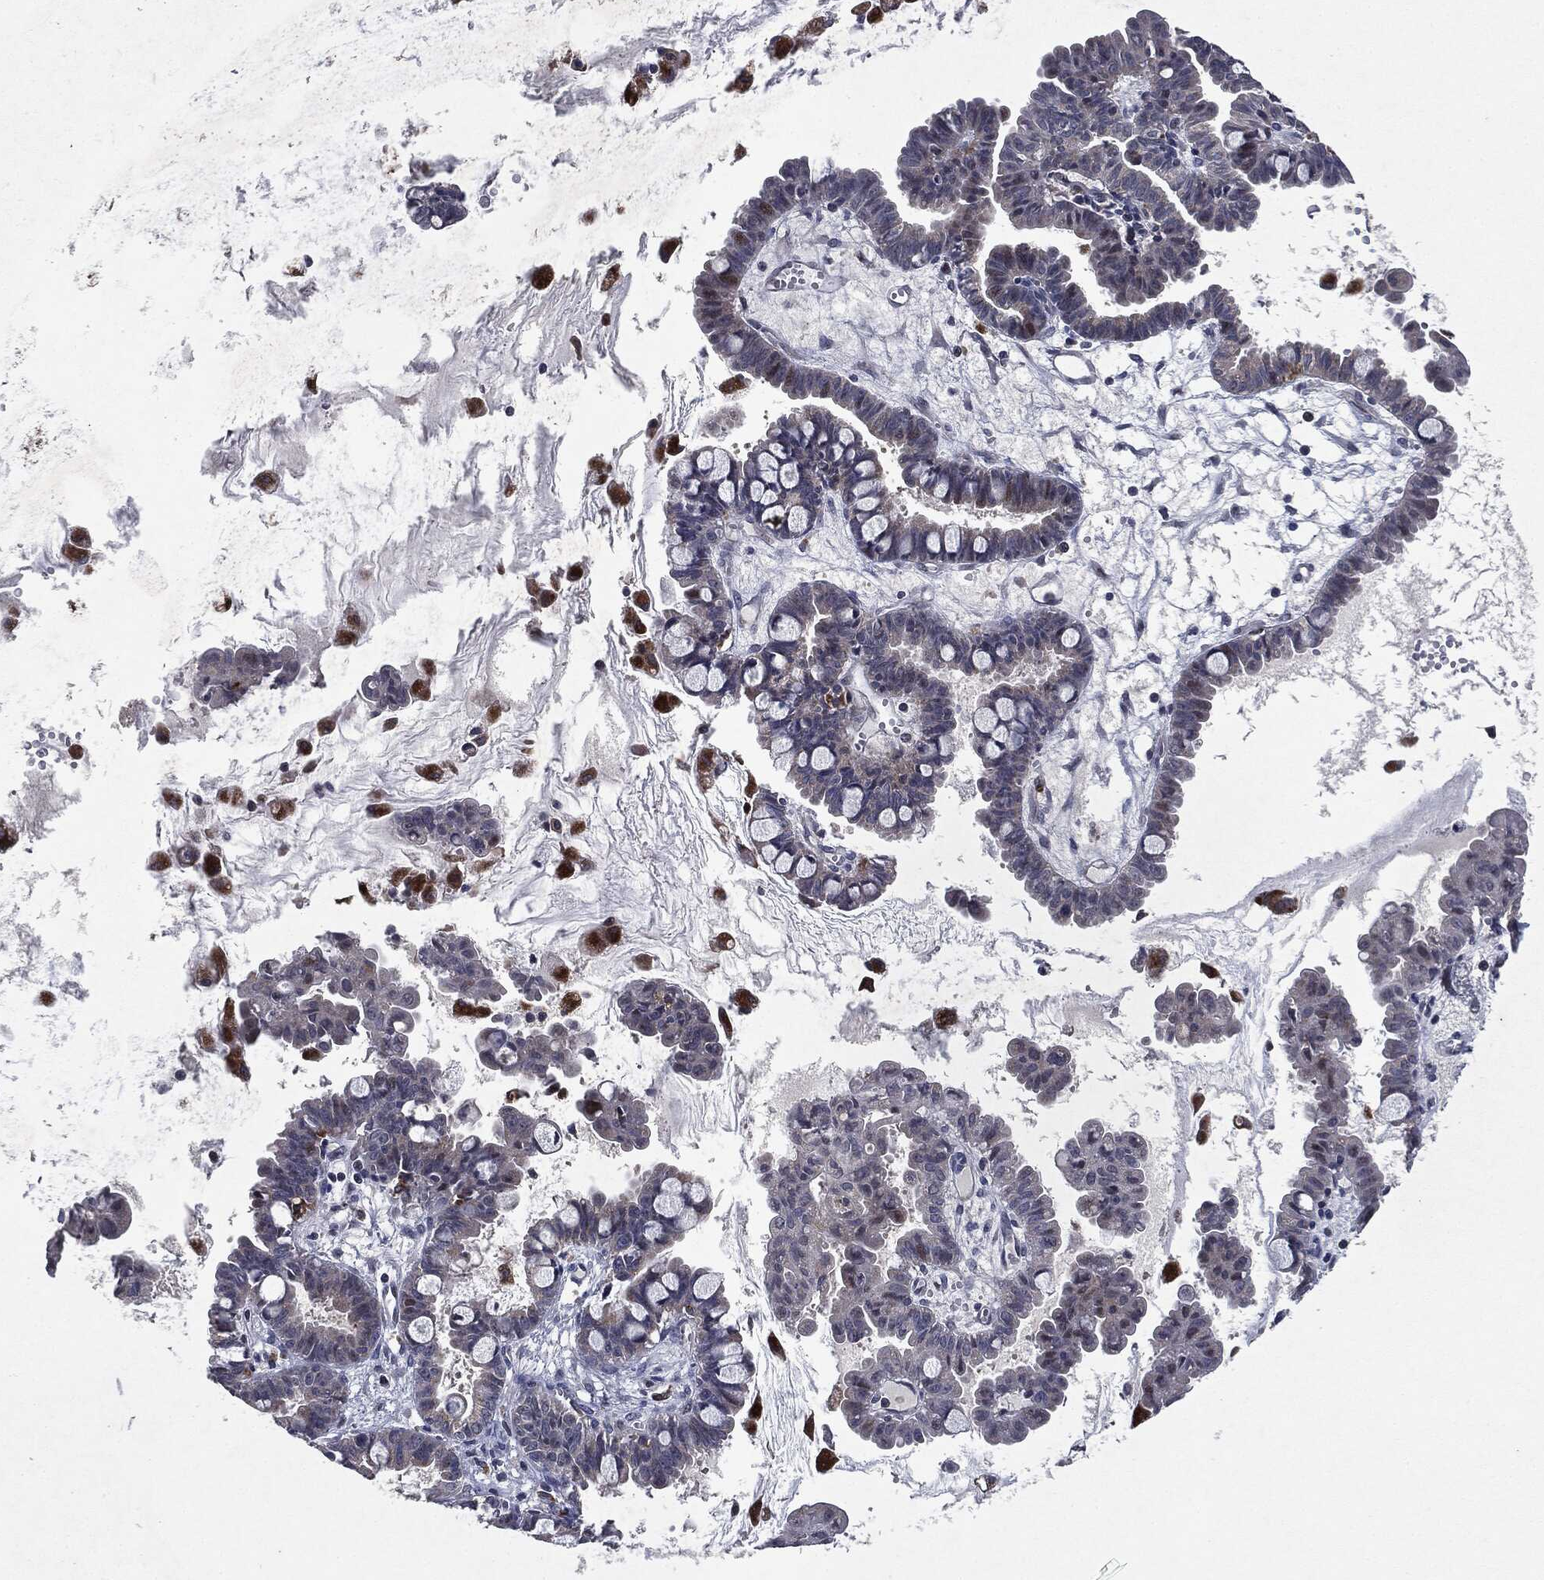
{"staining": {"intensity": "negative", "quantity": "none", "location": "none"}, "tissue": "ovarian cancer", "cell_type": "Tumor cells", "image_type": "cancer", "snomed": [{"axis": "morphology", "description": "Cystadenocarcinoma, mucinous, NOS"}, {"axis": "topography", "description": "Ovary"}], "caption": "Immunohistochemistry of human ovarian cancer (mucinous cystadenocarcinoma) demonstrates no expression in tumor cells. (Brightfield microscopy of DAB immunohistochemistry at high magnification).", "gene": "SLC31A2", "patient": {"sex": "female", "age": 63}}